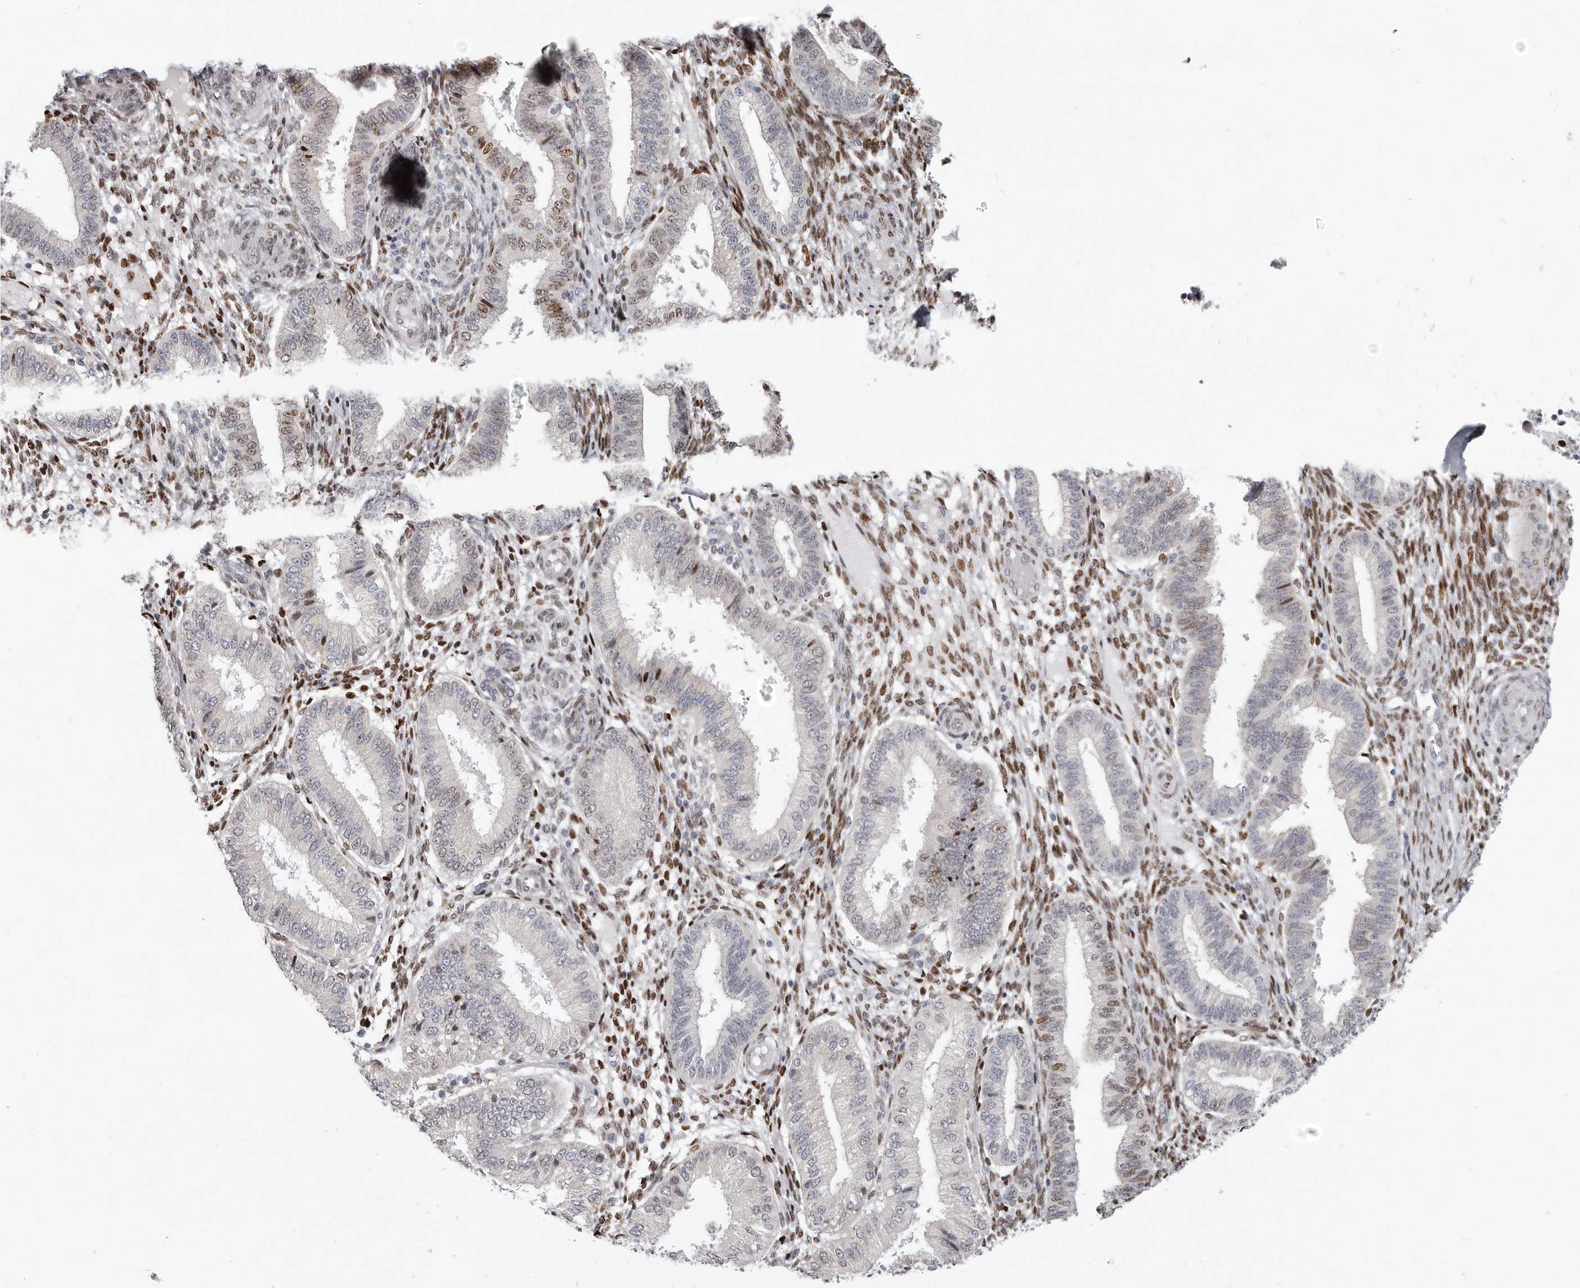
{"staining": {"intensity": "moderate", "quantity": "25%-75%", "location": "nuclear"}, "tissue": "endometrium", "cell_type": "Cells in endometrial stroma", "image_type": "normal", "snomed": [{"axis": "morphology", "description": "Normal tissue, NOS"}, {"axis": "topography", "description": "Endometrium"}], "caption": "This is a photomicrograph of immunohistochemistry (IHC) staining of benign endometrium, which shows moderate positivity in the nuclear of cells in endometrial stroma.", "gene": "SRP19", "patient": {"sex": "female", "age": 39}}